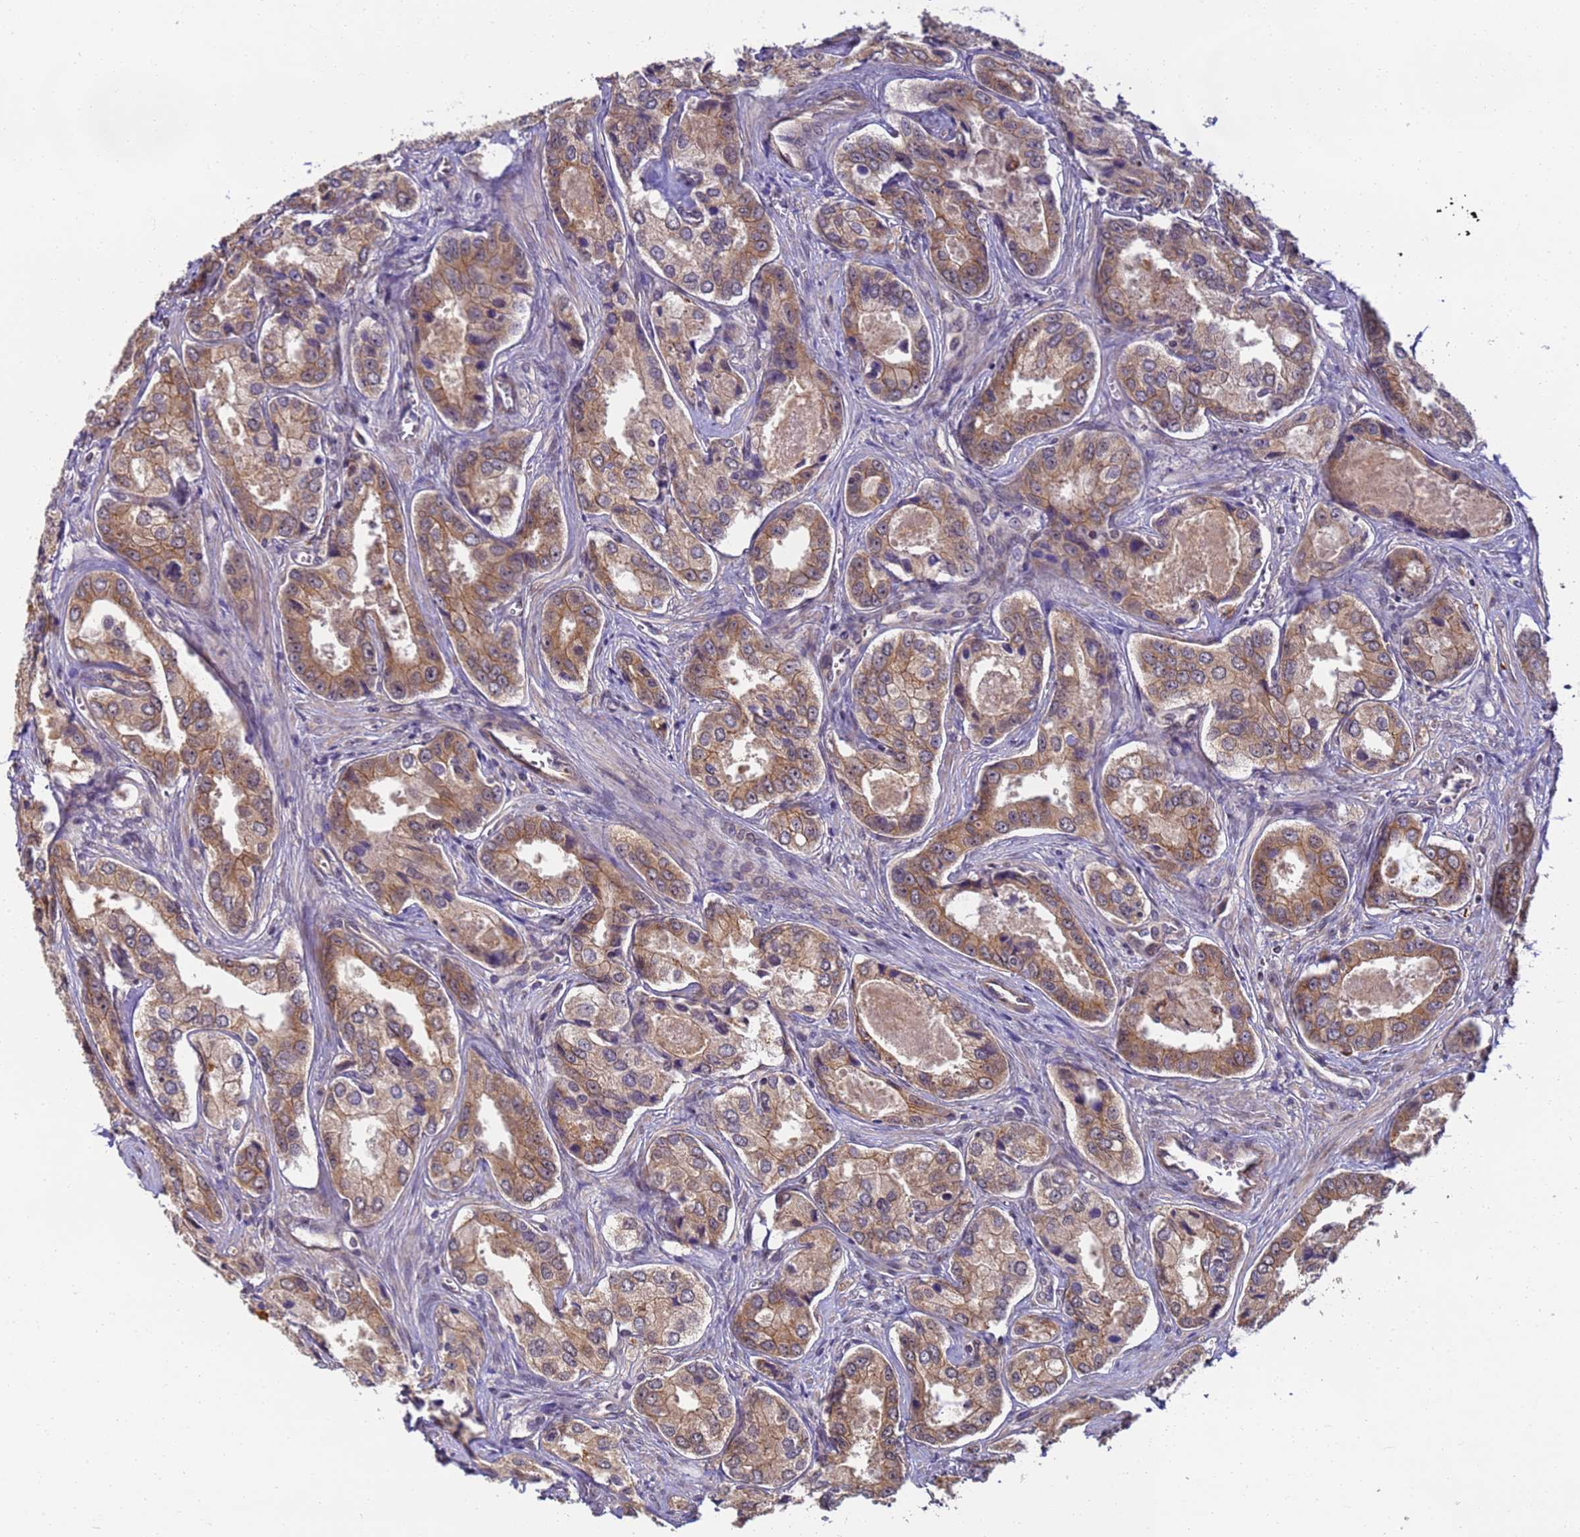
{"staining": {"intensity": "moderate", "quantity": ">75%", "location": "cytoplasmic/membranous"}, "tissue": "prostate cancer", "cell_type": "Tumor cells", "image_type": "cancer", "snomed": [{"axis": "morphology", "description": "Adenocarcinoma, Low grade"}, {"axis": "topography", "description": "Prostate"}], "caption": "Human prostate cancer (adenocarcinoma (low-grade)) stained for a protein (brown) exhibits moderate cytoplasmic/membranous positive expression in about >75% of tumor cells.", "gene": "RAPGEF3", "patient": {"sex": "male", "age": 68}}